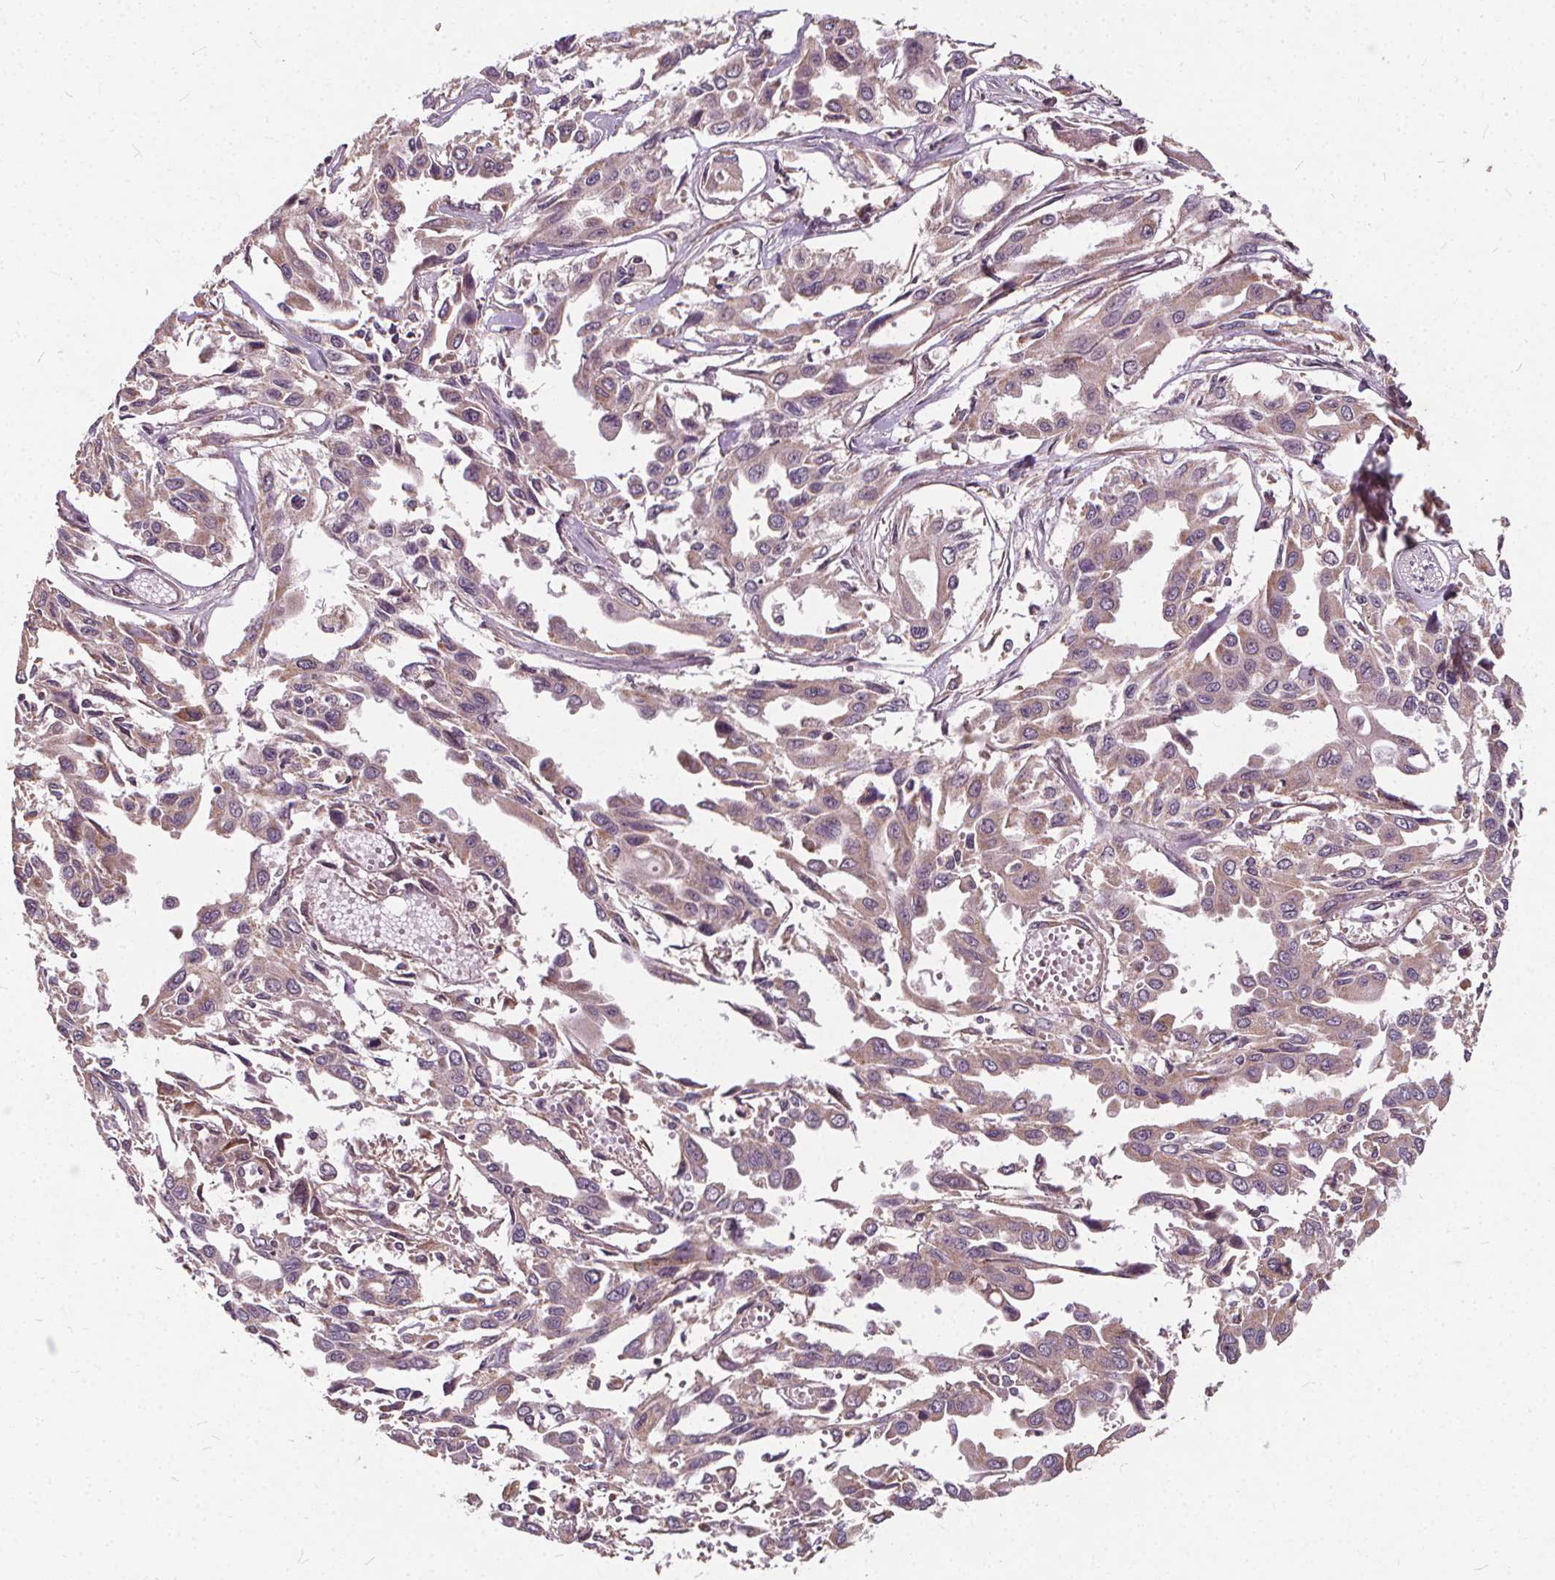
{"staining": {"intensity": "weak", "quantity": "<25%", "location": "cytoplasmic/membranous"}, "tissue": "pancreatic cancer", "cell_type": "Tumor cells", "image_type": "cancer", "snomed": [{"axis": "morphology", "description": "Adenocarcinoma, NOS"}, {"axis": "topography", "description": "Pancreas"}], "caption": "Tumor cells are negative for protein expression in human adenocarcinoma (pancreatic). (Stains: DAB immunohistochemistry with hematoxylin counter stain, Microscopy: brightfield microscopy at high magnification).", "gene": "ORAI2", "patient": {"sex": "female", "age": 55}}